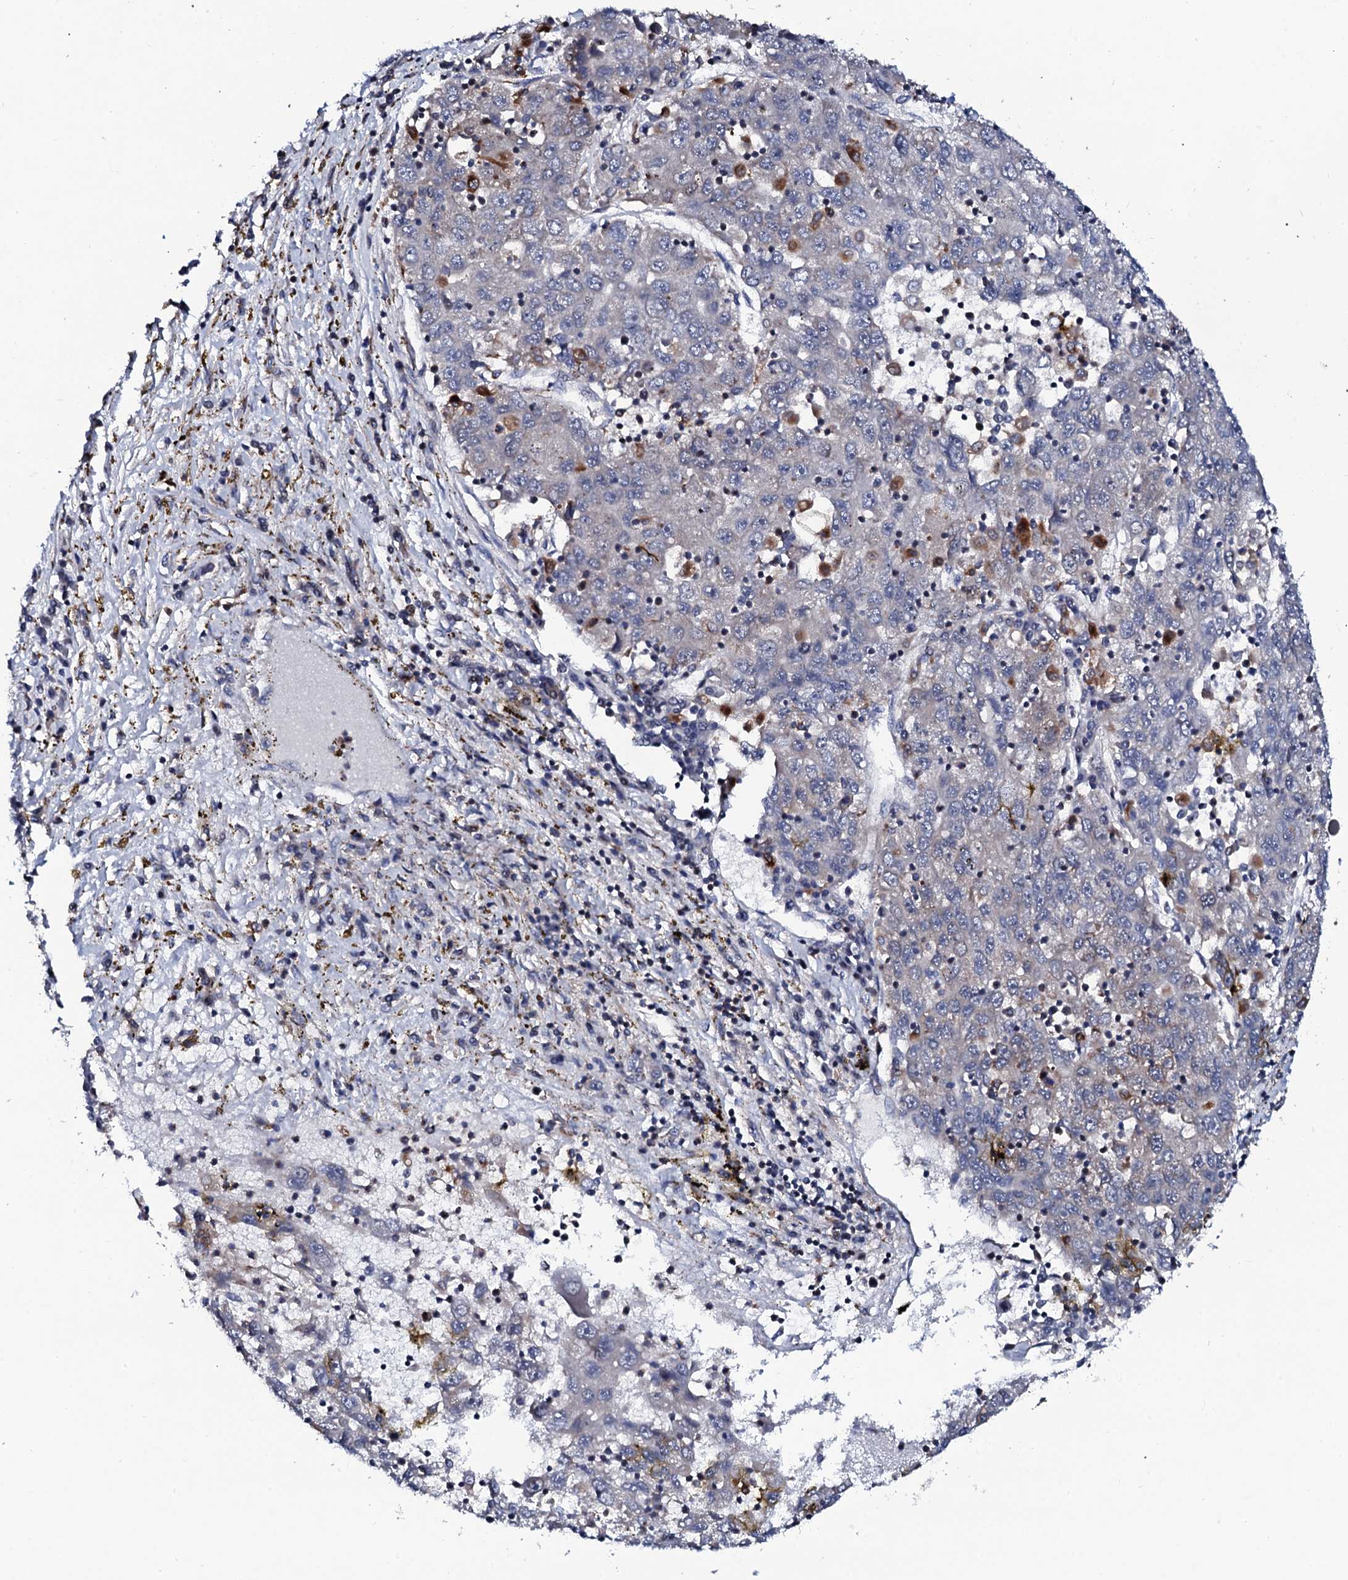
{"staining": {"intensity": "negative", "quantity": "none", "location": "none"}, "tissue": "liver cancer", "cell_type": "Tumor cells", "image_type": "cancer", "snomed": [{"axis": "morphology", "description": "Carcinoma, Hepatocellular, NOS"}, {"axis": "topography", "description": "Liver"}], "caption": "Protein analysis of hepatocellular carcinoma (liver) displays no significant positivity in tumor cells. The staining is performed using DAB brown chromogen with nuclei counter-stained in using hematoxylin.", "gene": "TCIRG1", "patient": {"sex": "male", "age": 49}}